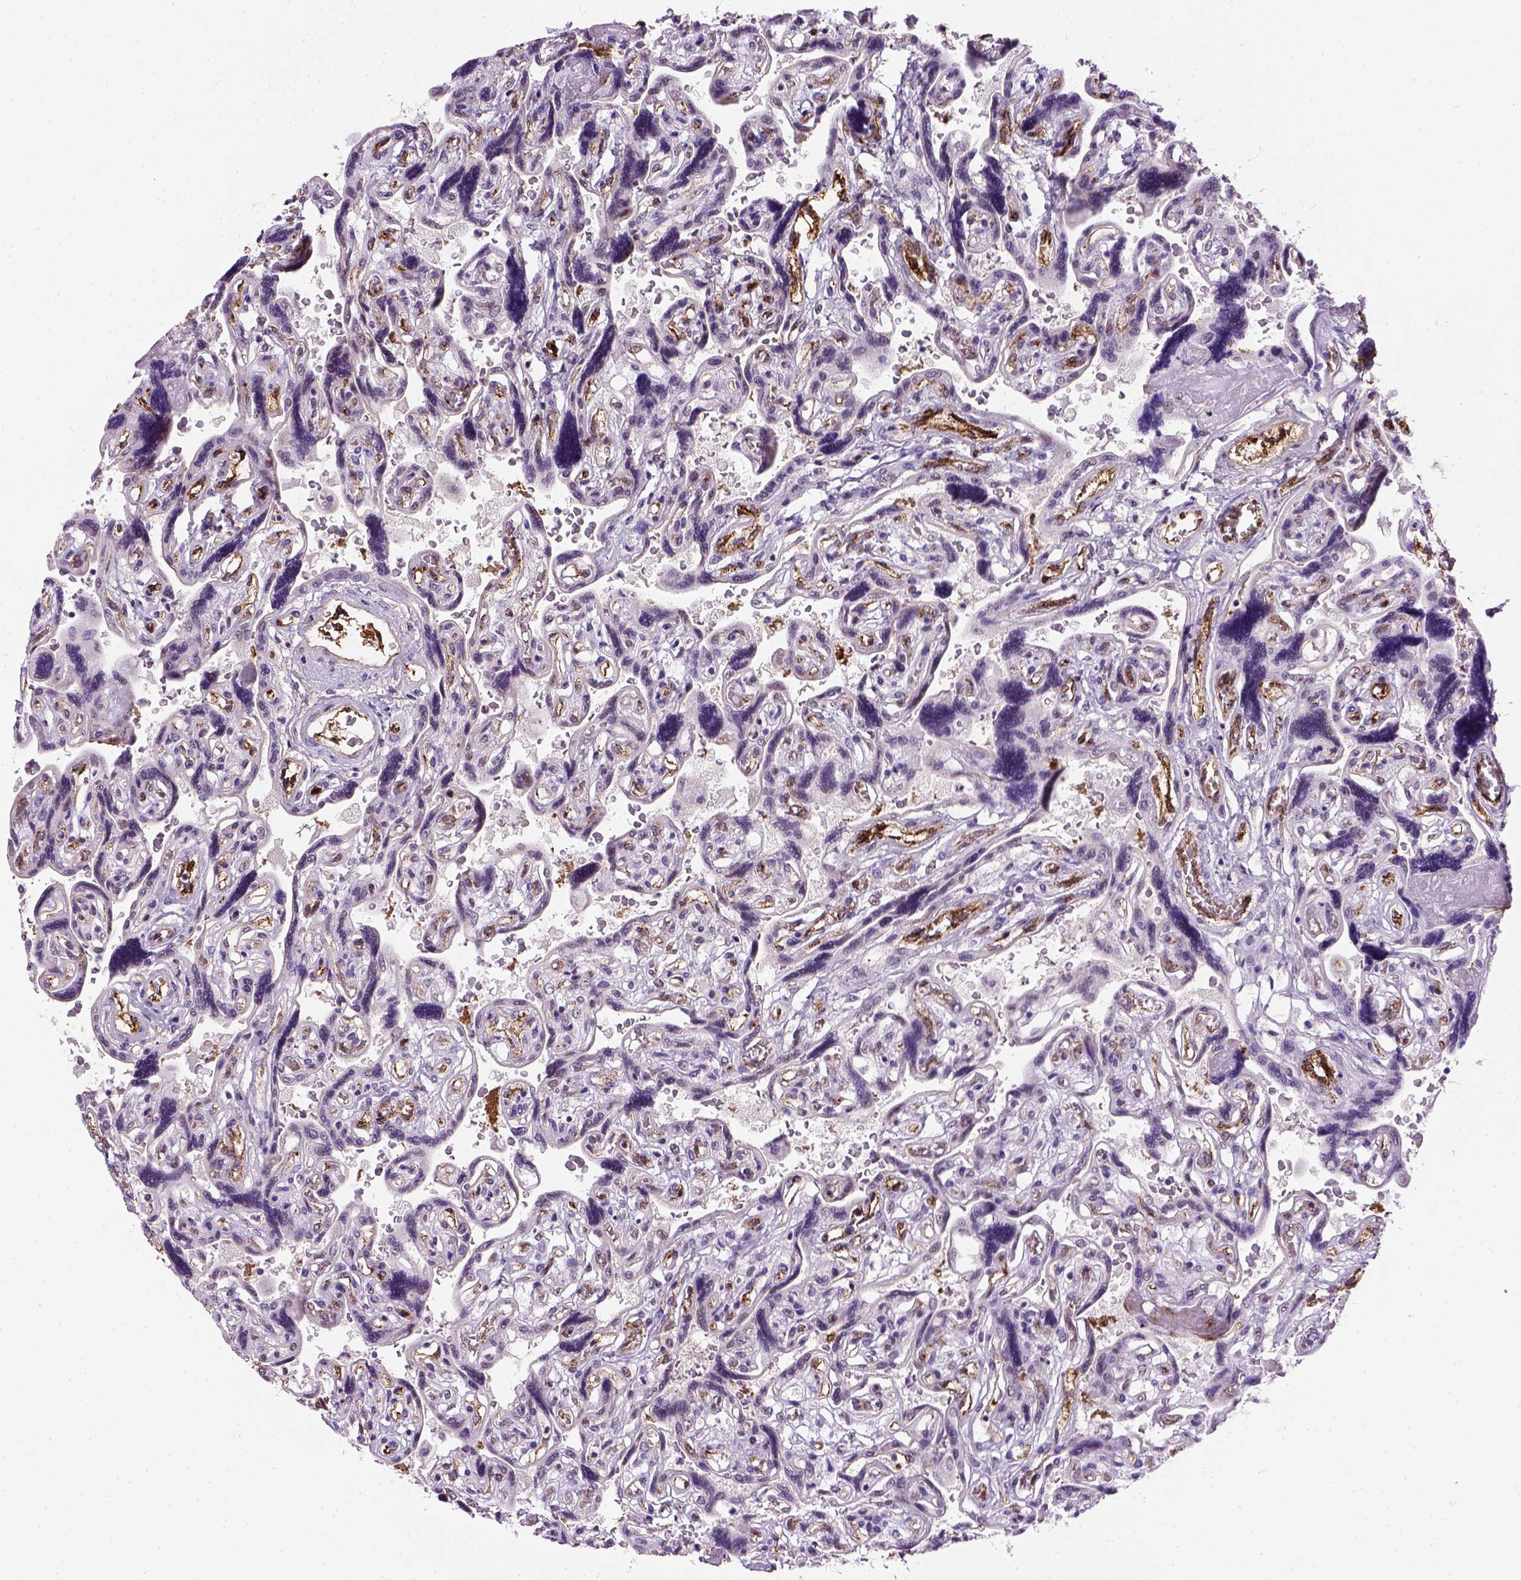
{"staining": {"intensity": "negative", "quantity": "none", "location": "none"}, "tissue": "placenta", "cell_type": "Decidual cells", "image_type": "normal", "snomed": [{"axis": "morphology", "description": "Normal tissue, NOS"}, {"axis": "topography", "description": "Placenta"}], "caption": "Immunohistochemistry image of normal placenta stained for a protein (brown), which exhibits no positivity in decidual cells. (DAB IHC with hematoxylin counter stain).", "gene": "VWF", "patient": {"sex": "female", "age": 32}}